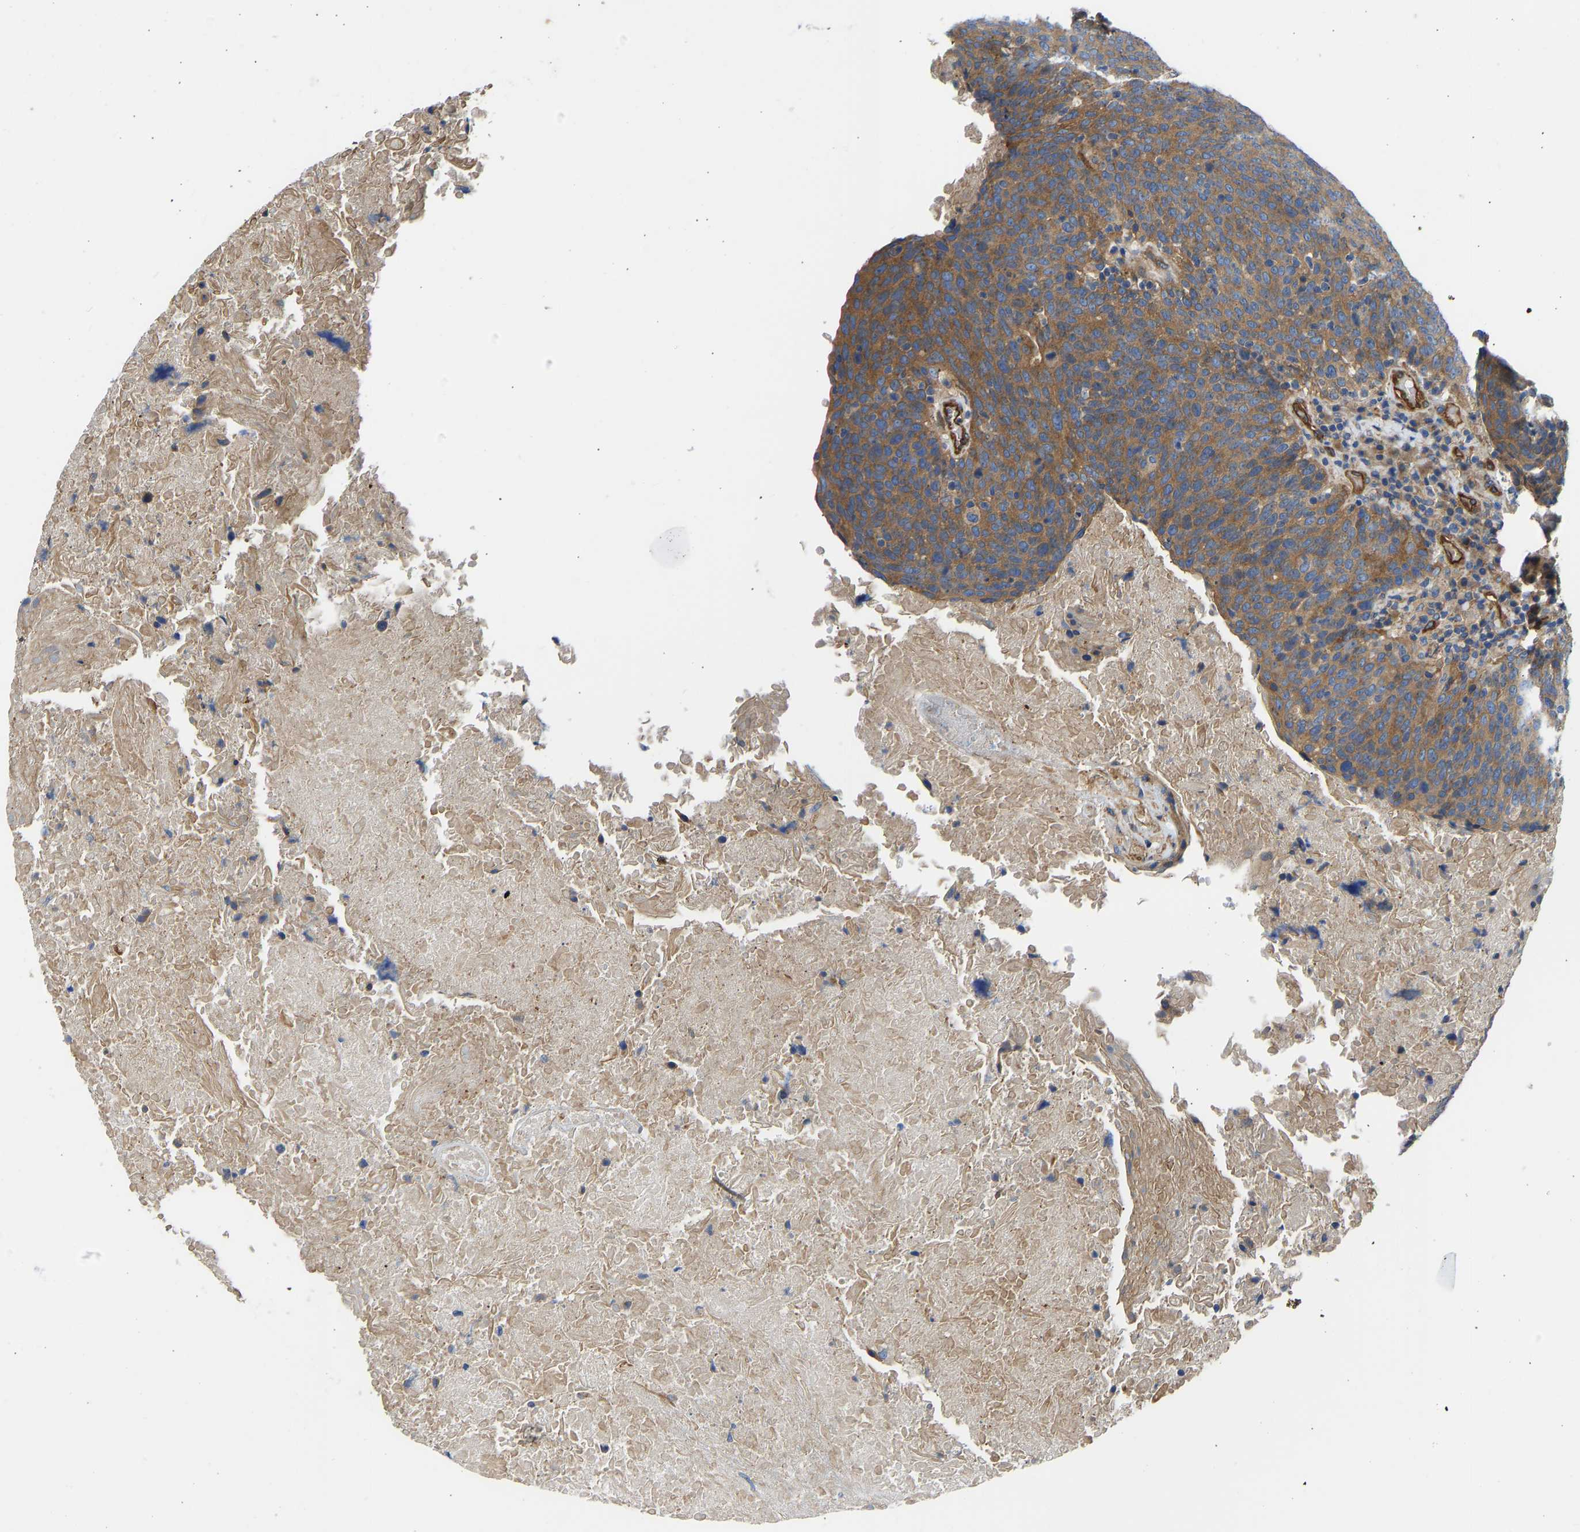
{"staining": {"intensity": "moderate", "quantity": ">75%", "location": "cytoplasmic/membranous"}, "tissue": "head and neck cancer", "cell_type": "Tumor cells", "image_type": "cancer", "snomed": [{"axis": "morphology", "description": "Squamous cell carcinoma, NOS"}, {"axis": "morphology", "description": "Squamous cell carcinoma, metastatic, NOS"}, {"axis": "topography", "description": "Lymph node"}, {"axis": "topography", "description": "Head-Neck"}], "caption": "An image of squamous cell carcinoma (head and neck) stained for a protein displays moderate cytoplasmic/membranous brown staining in tumor cells. Using DAB (brown) and hematoxylin (blue) stains, captured at high magnification using brightfield microscopy.", "gene": "MYO1C", "patient": {"sex": "male", "age": 62}}